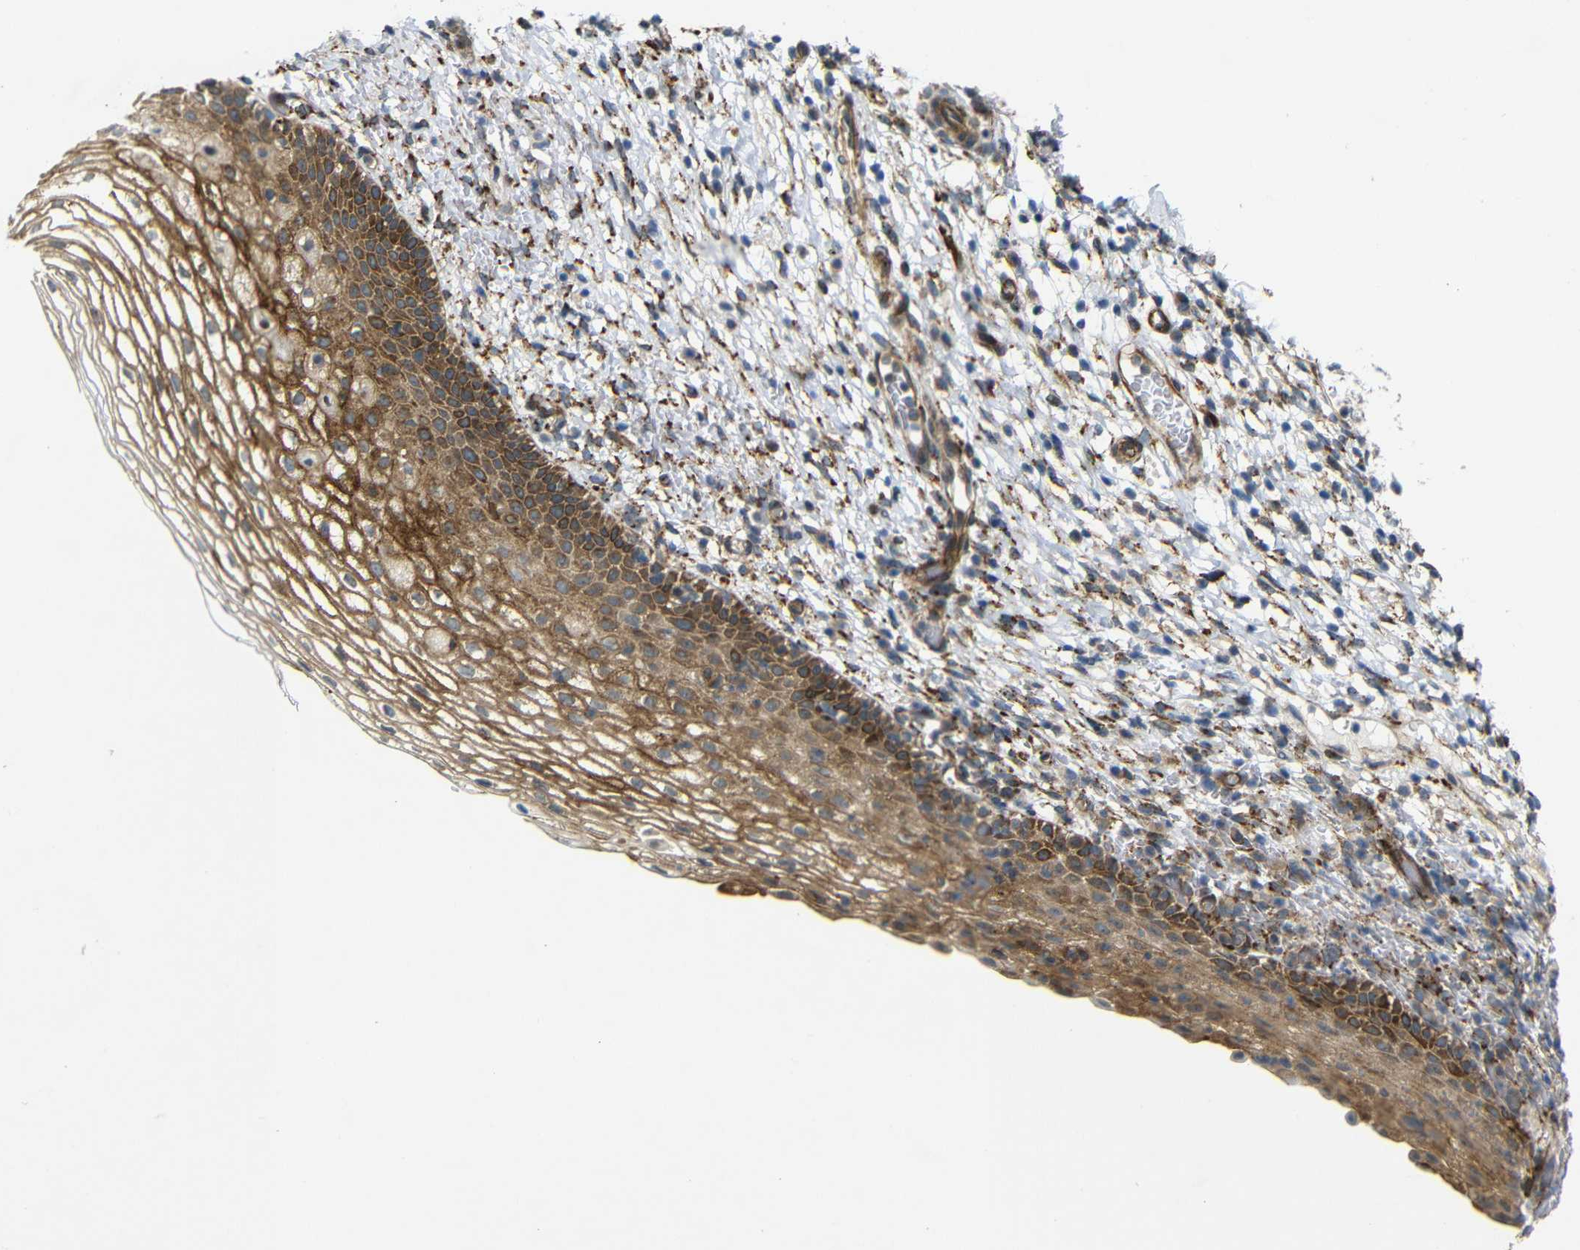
{"staining": {"intensity": "moderate", "quantity": ">75%", "location": "cytoplasmic/membranous"}, "tissue": "cervical cancer", "cell_type": "Tumor cells", "image_type": "cancer", "snomed": [{"axis": "morphology", "description": "Squamous cell carcinoma, NOS"}, {"axis": "topography", "description": "Cervix"}], "caption": "Immunohistochemical staining of cervical cancer reveals medium levels of moderate cytoplasmic/membranous protein expression in about >75% of tumor cells.", "gene": "P3H2", "patient": {"sex": "female", "age": 51}}